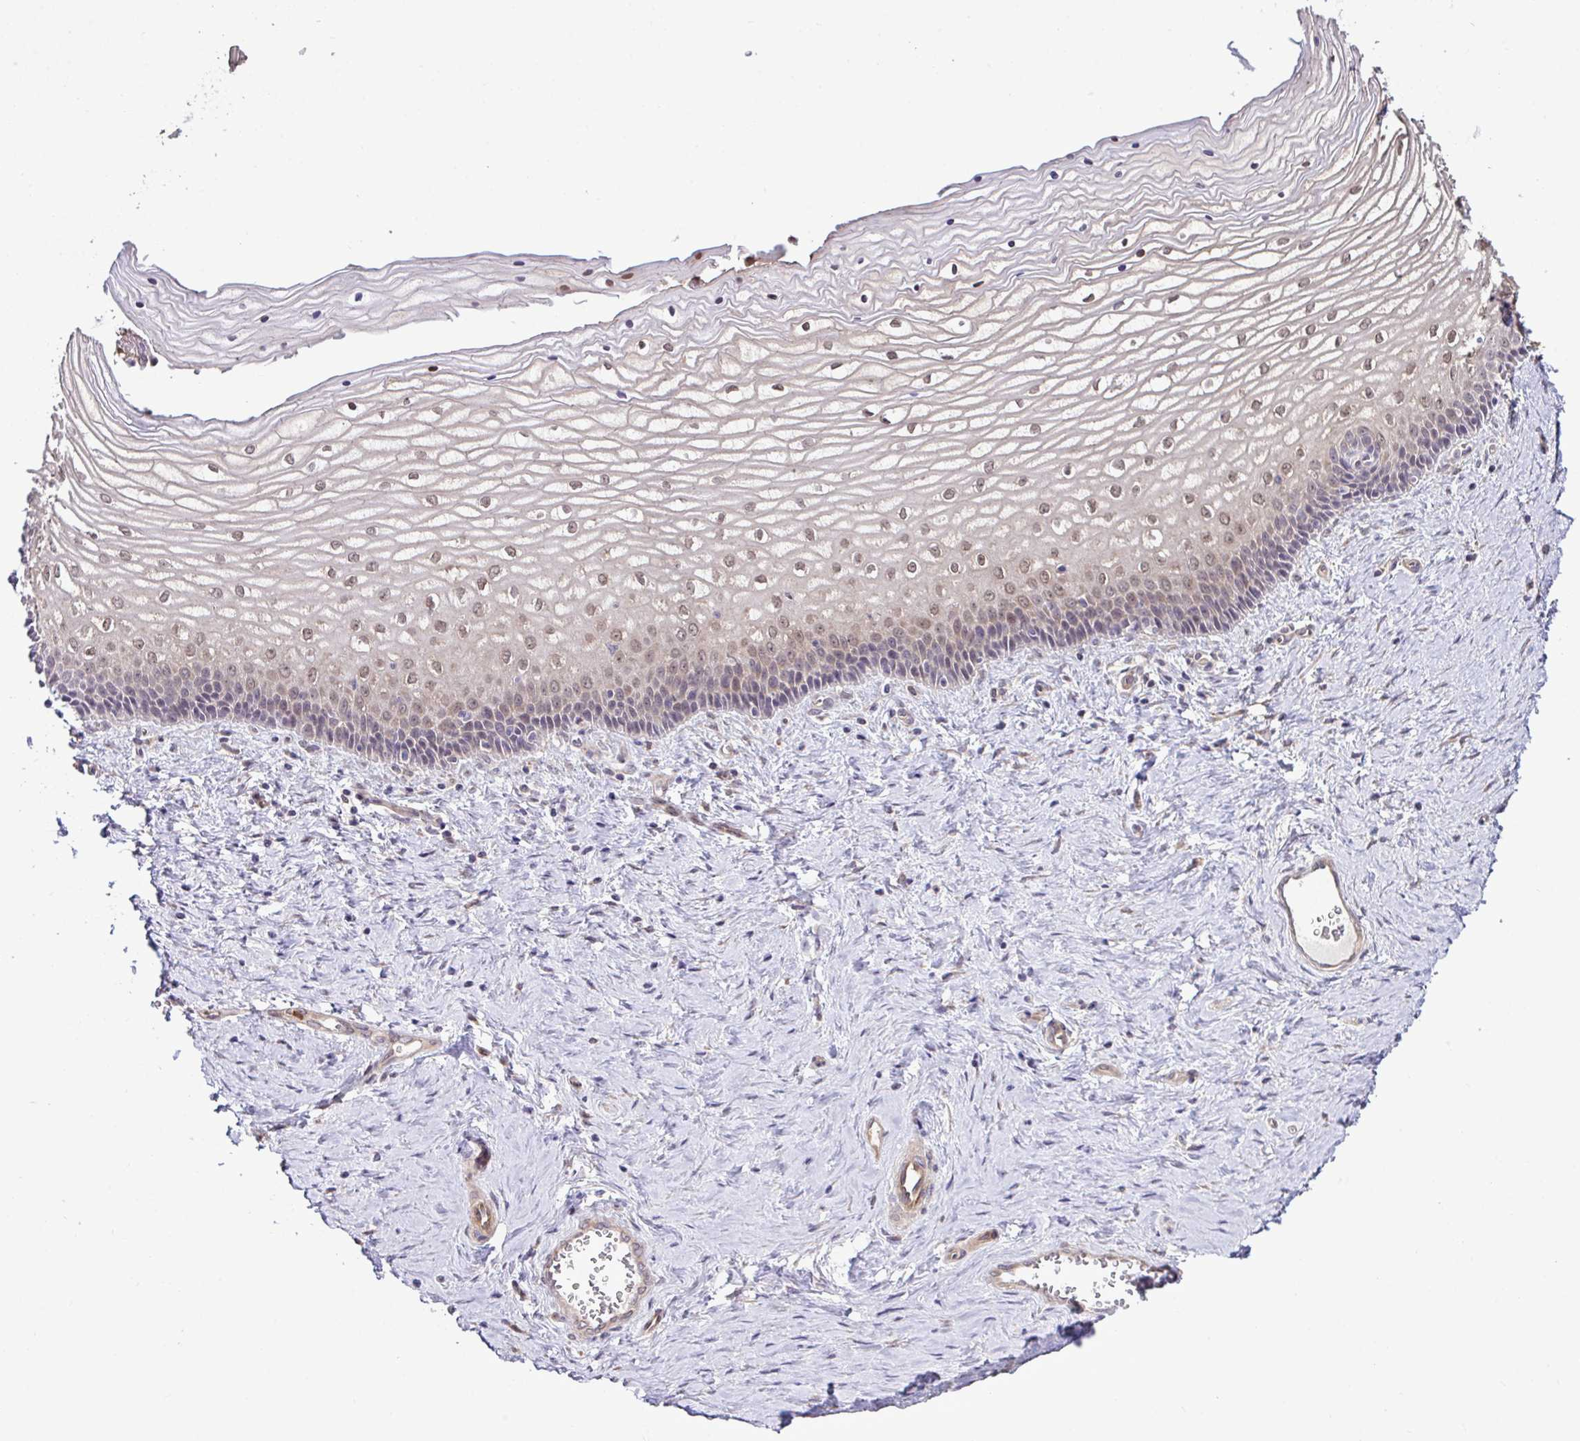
{"staining": {"intensity": "strong", "quantity": "25%-75%", "location": "cytoplasmic/membranous,nuclear"}, "tissue": "vagina", "cell_type": "Squamous epithelial cells", "image_type": "normal", "snomed": [{"axis": "morphology", "description": "Normal tissue, NOS"}, {"axis": "topography", "description": "Vagina"}], "caption": "The photomicrograph displays immunohistochemical staining of unremarkable vagina. There is strong cytoplasmic/membranous,nuclear expression is identified in approximately 25%-75% of squamous epithelial cells.", "gene": "CMPK1", "patient": {"sex": "female", "age": 45}}